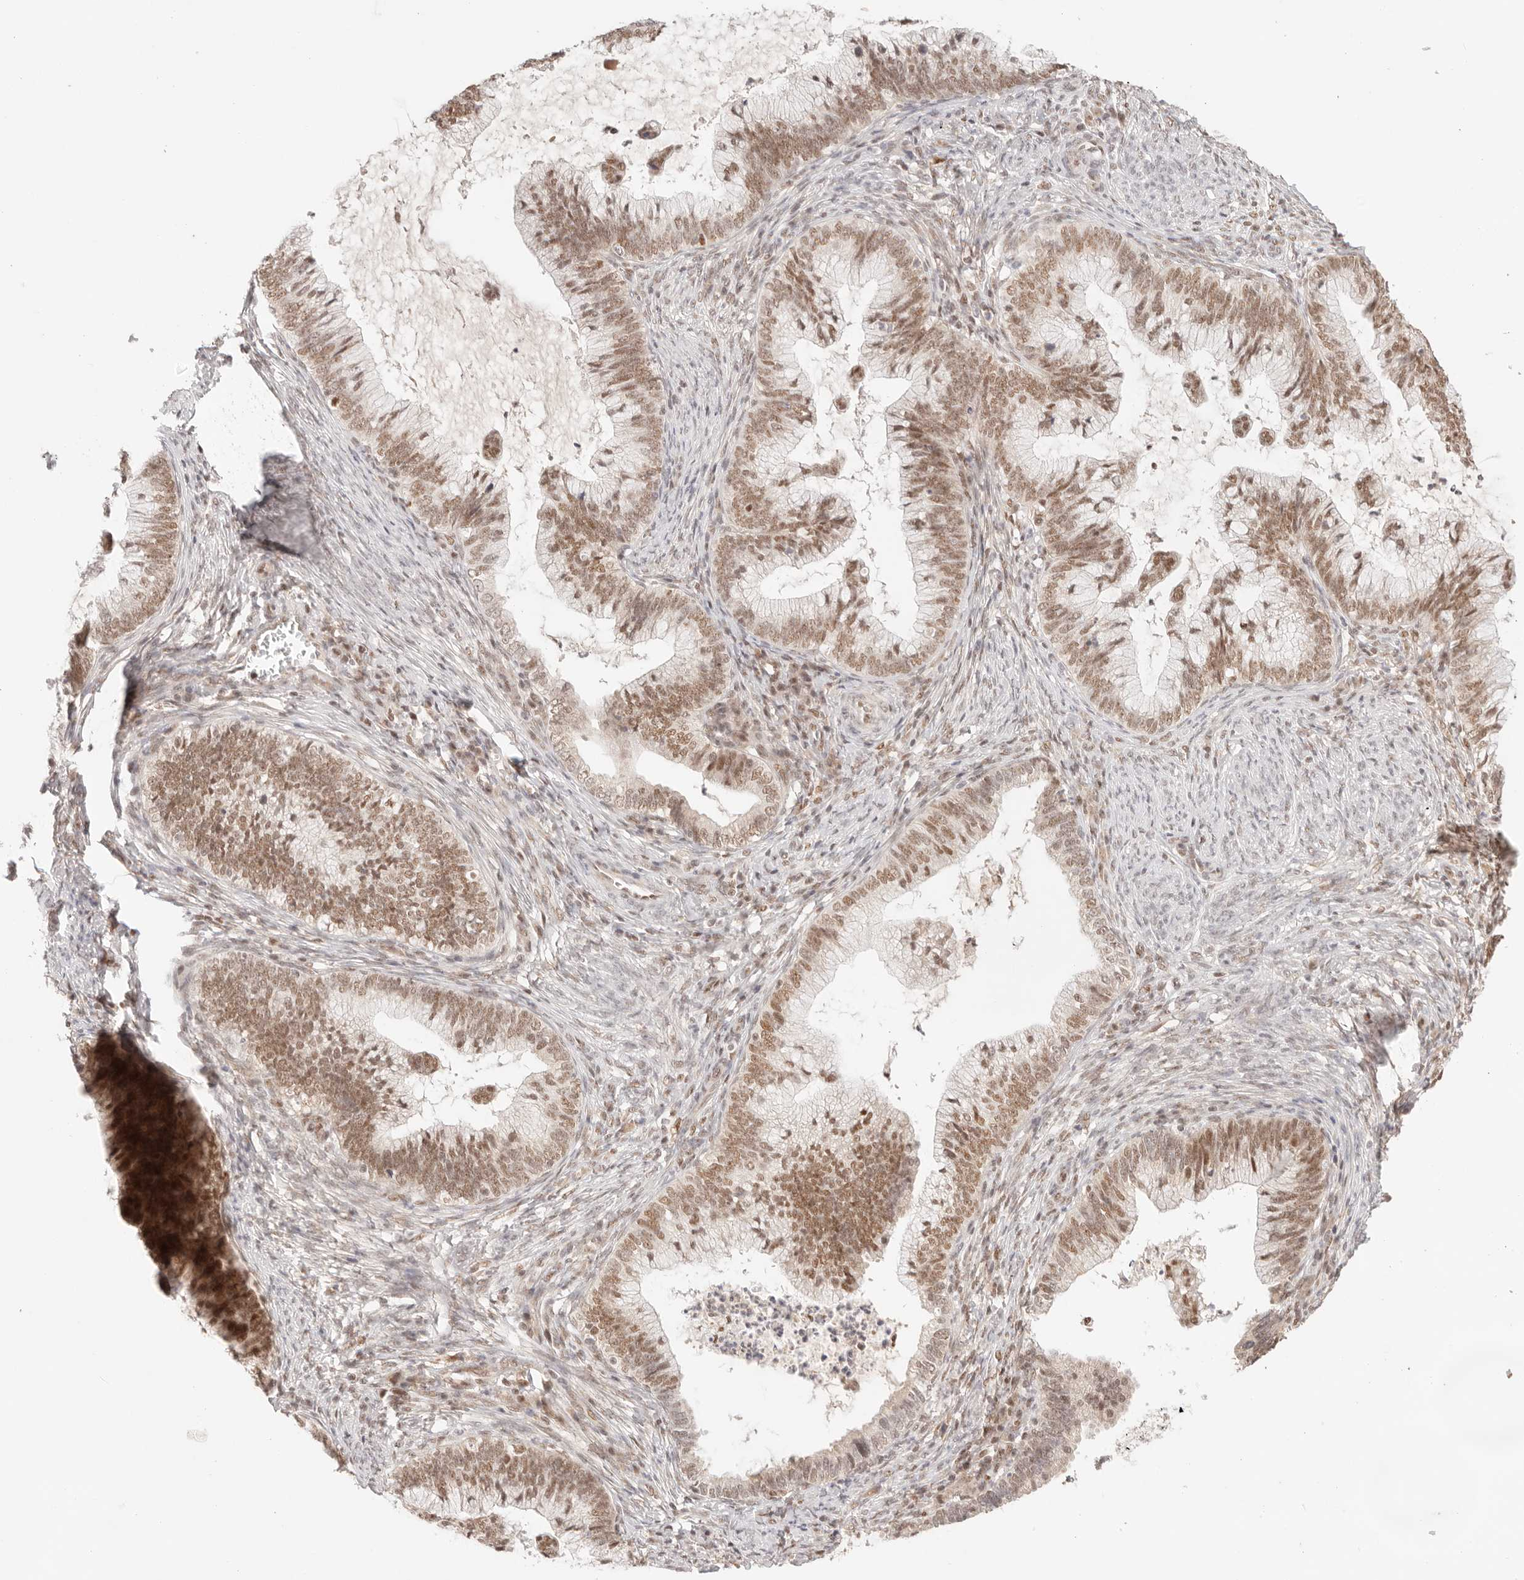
{"staining": {"intensity": "moderate", "quantity": ">75%", "location": "nuclear"}, "tissue": "cervical cancer", "cell_type": "Tumor cells", "image_type": "cancer", "snomed": [{"axis": "morphology", "description": "Adenocarcinoma, NOS"}, {"axis": "topography", "description": "Cervix"}], "caption": "Human cervical cancer (adenocarcinoma) stained for a protein (brown) shows moderate nuclear positive positivity in approximately >75% of tumor cells.", "gene": "GTF2E2", "patient": {"sex": "female", "age": 36}}